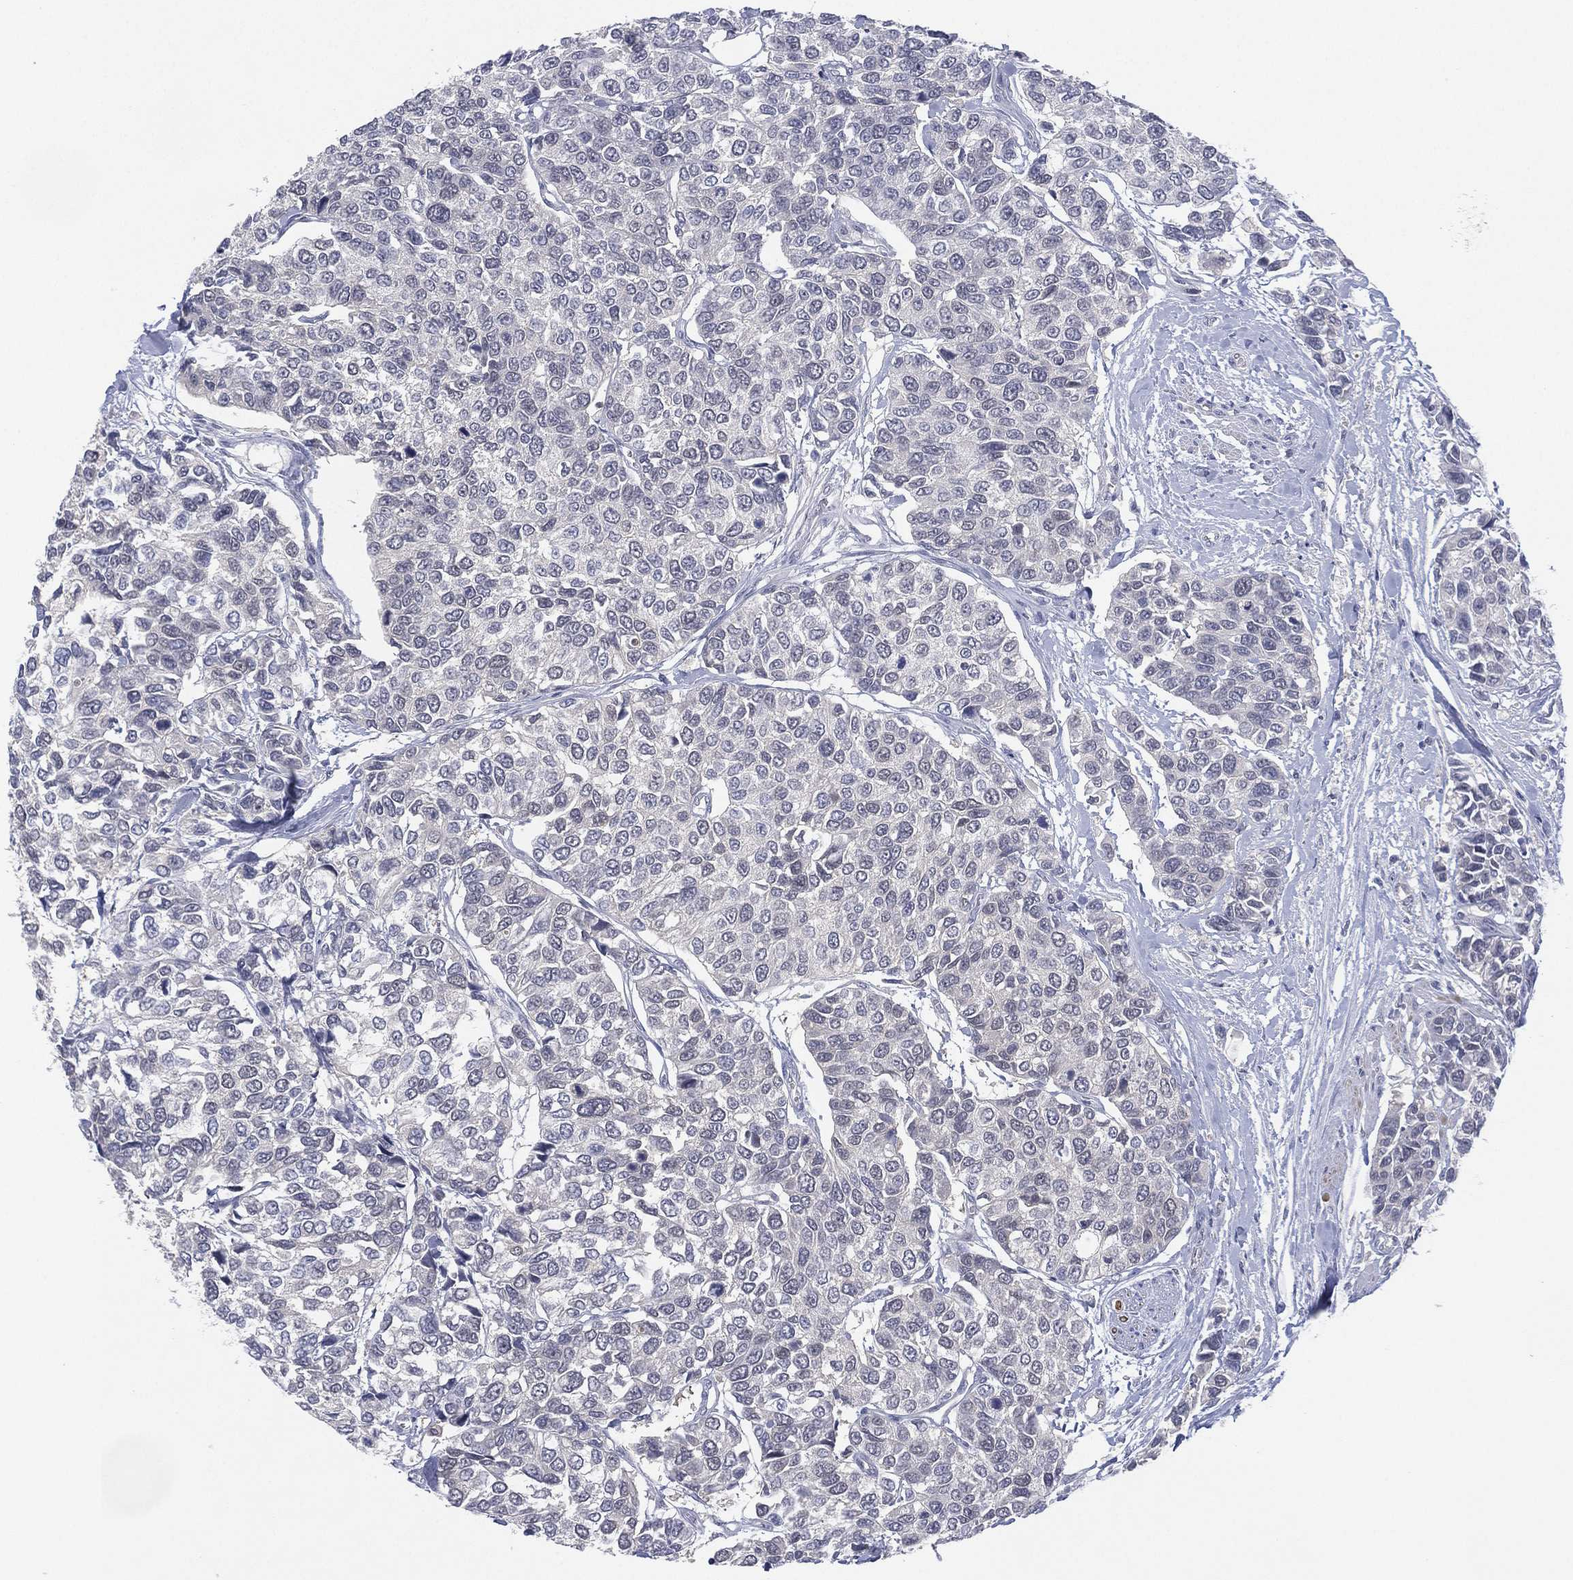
{"staining": {"intensity": "negative", "quantity": "none", "location": "none"}, "tissue": "urothelial cancer", "cell_type": "Tumor cells", "image_type": "cancer", "snomed": [{"axis": "morphology", "description": "Urothelial carcinoma, High grade"}, {"axis": "topography", "description": "Urinary bladder"}], "caption": "The histopathology image exhibits no staining of tumor cells in urothelial cancer.", "gene": "DDAH1", "patient": {"sex": "male", "age": 77}}